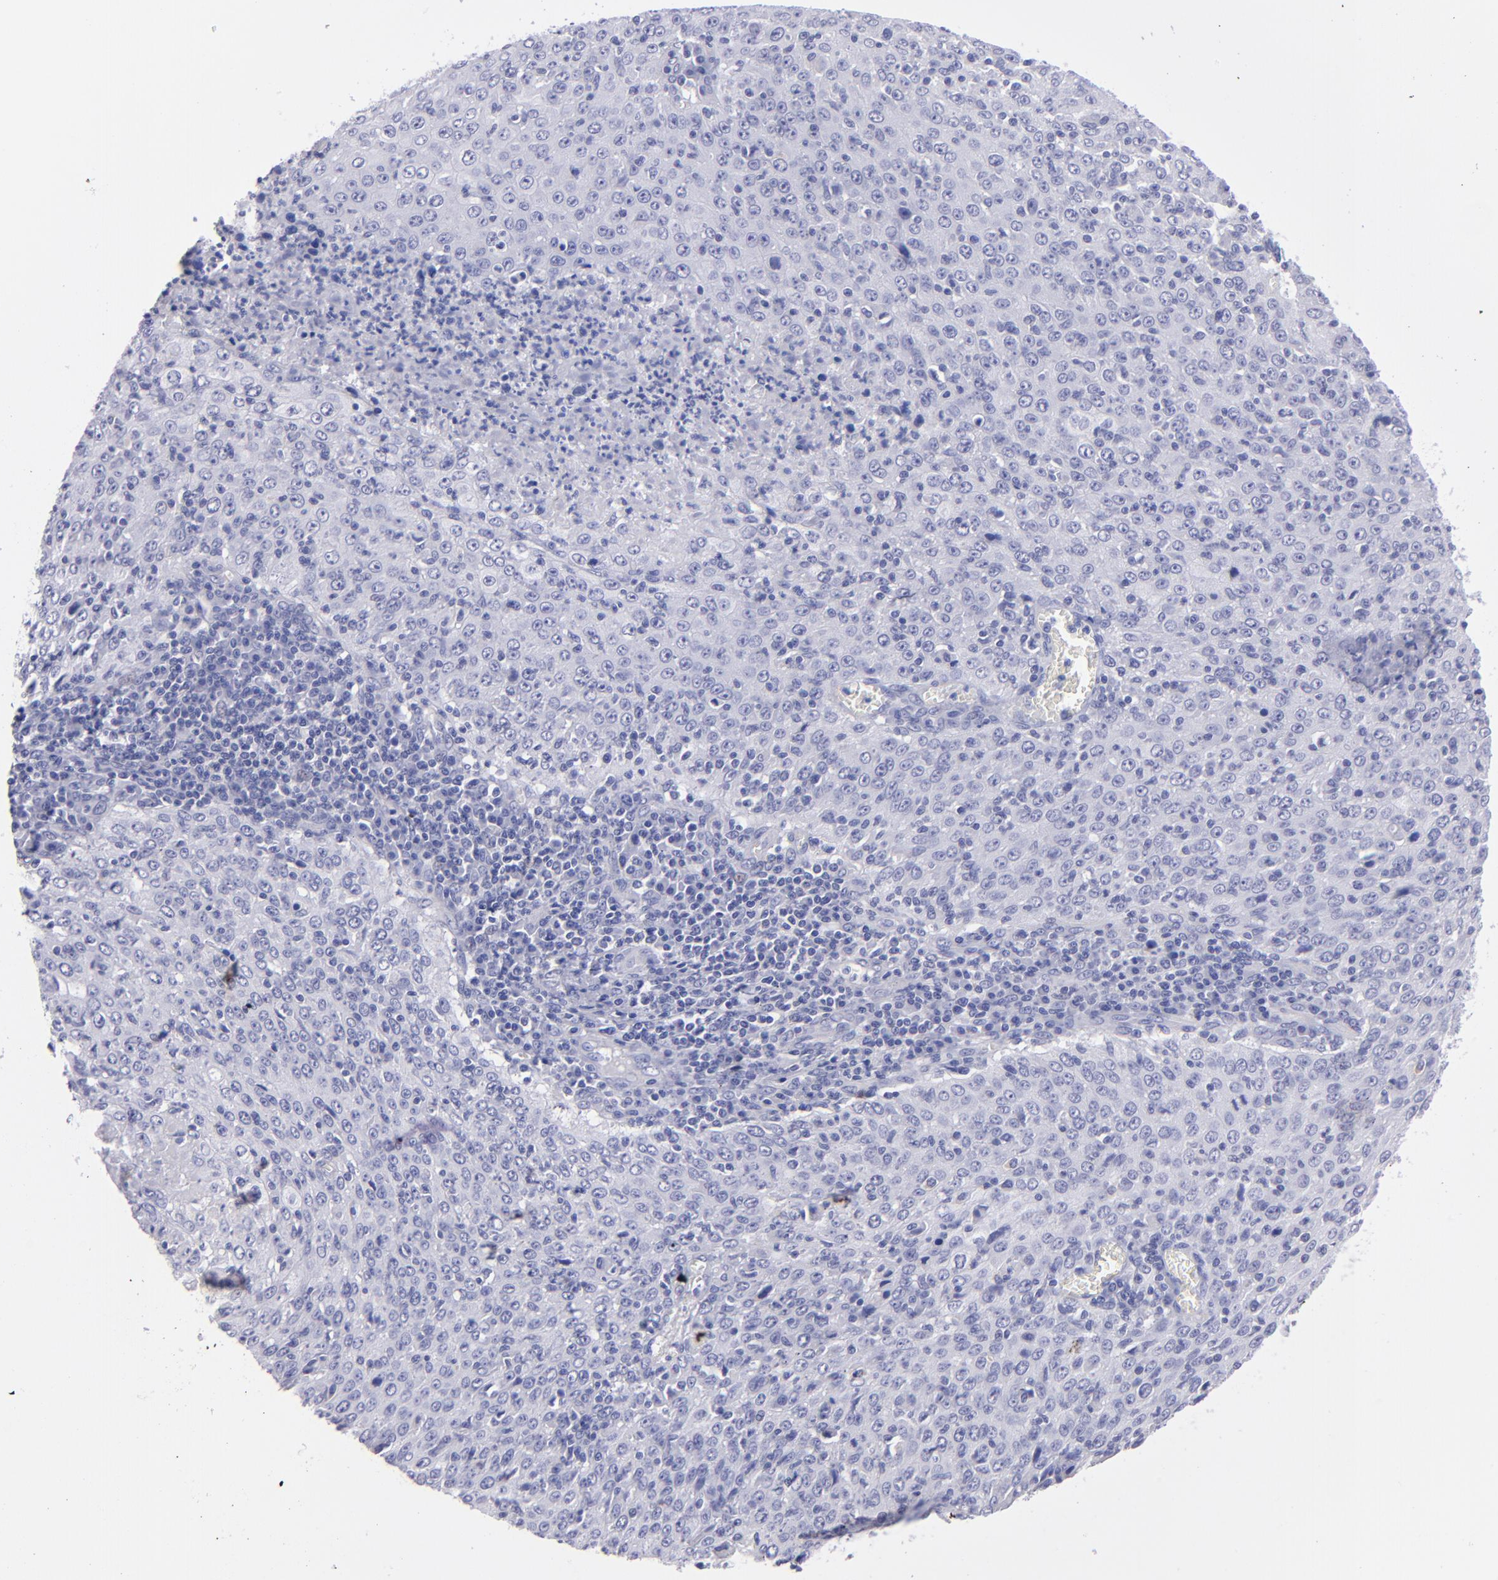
{"staining": {"intensity": "negative", "quantity": "none", "location": "none"}, "tissue": "cervical cancer", "cell_type": "Tumor cells", "image_type": "cancer", "snomed": [{"axis": "morphology", "description": "Squamous cell carcinoma, NOS"}, {"axis": "topography", "description": "Cervix"}], "caption": "Tumor cells show no significant protein positivity in cervical cancer (squamous cell carcinoma).", "gene": "TG", "patient": {"sex": "female", "age": 27}}